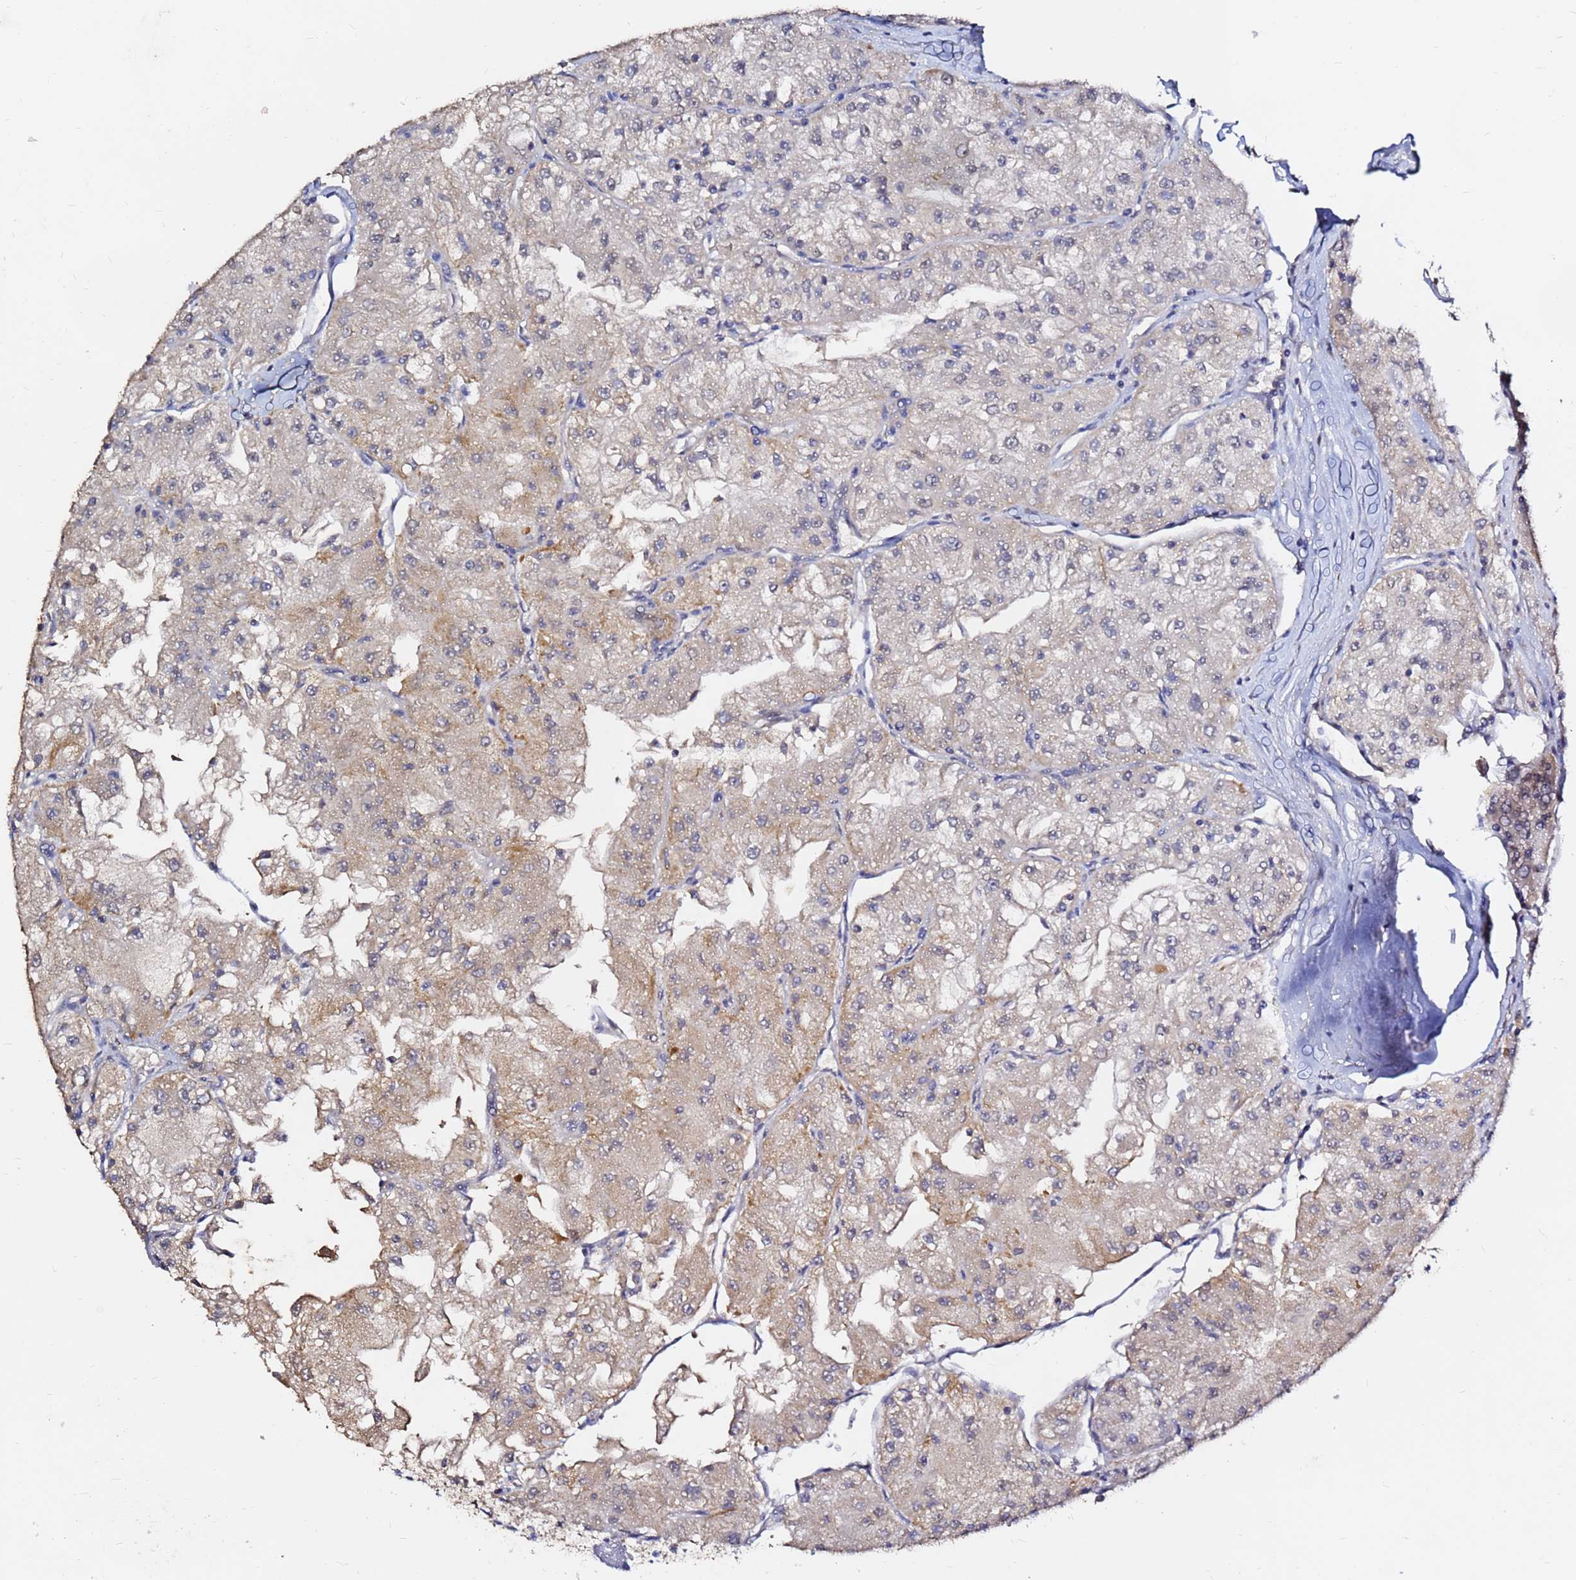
{"staining": {"intensity": "weak", "quantity": ">75%", "location": "cytoplasmic/membranous"}, "tissue": "renal cancer", "cell_type": "Tumor cells", "image_type": "cancer", "snomed": [{"axis": "morphology", "description": "Adenocarcinoma, NOS"}, {"axis": "topography", "description": "Kidney"}], "caption": "Tumor cells exhibit low levels of weak cytoplasmic/membranous expression in about >75% of cells in renal adenocarcinoma.", "gene": "FAM183A", "patient": {"sex": "female", "age": 72}}